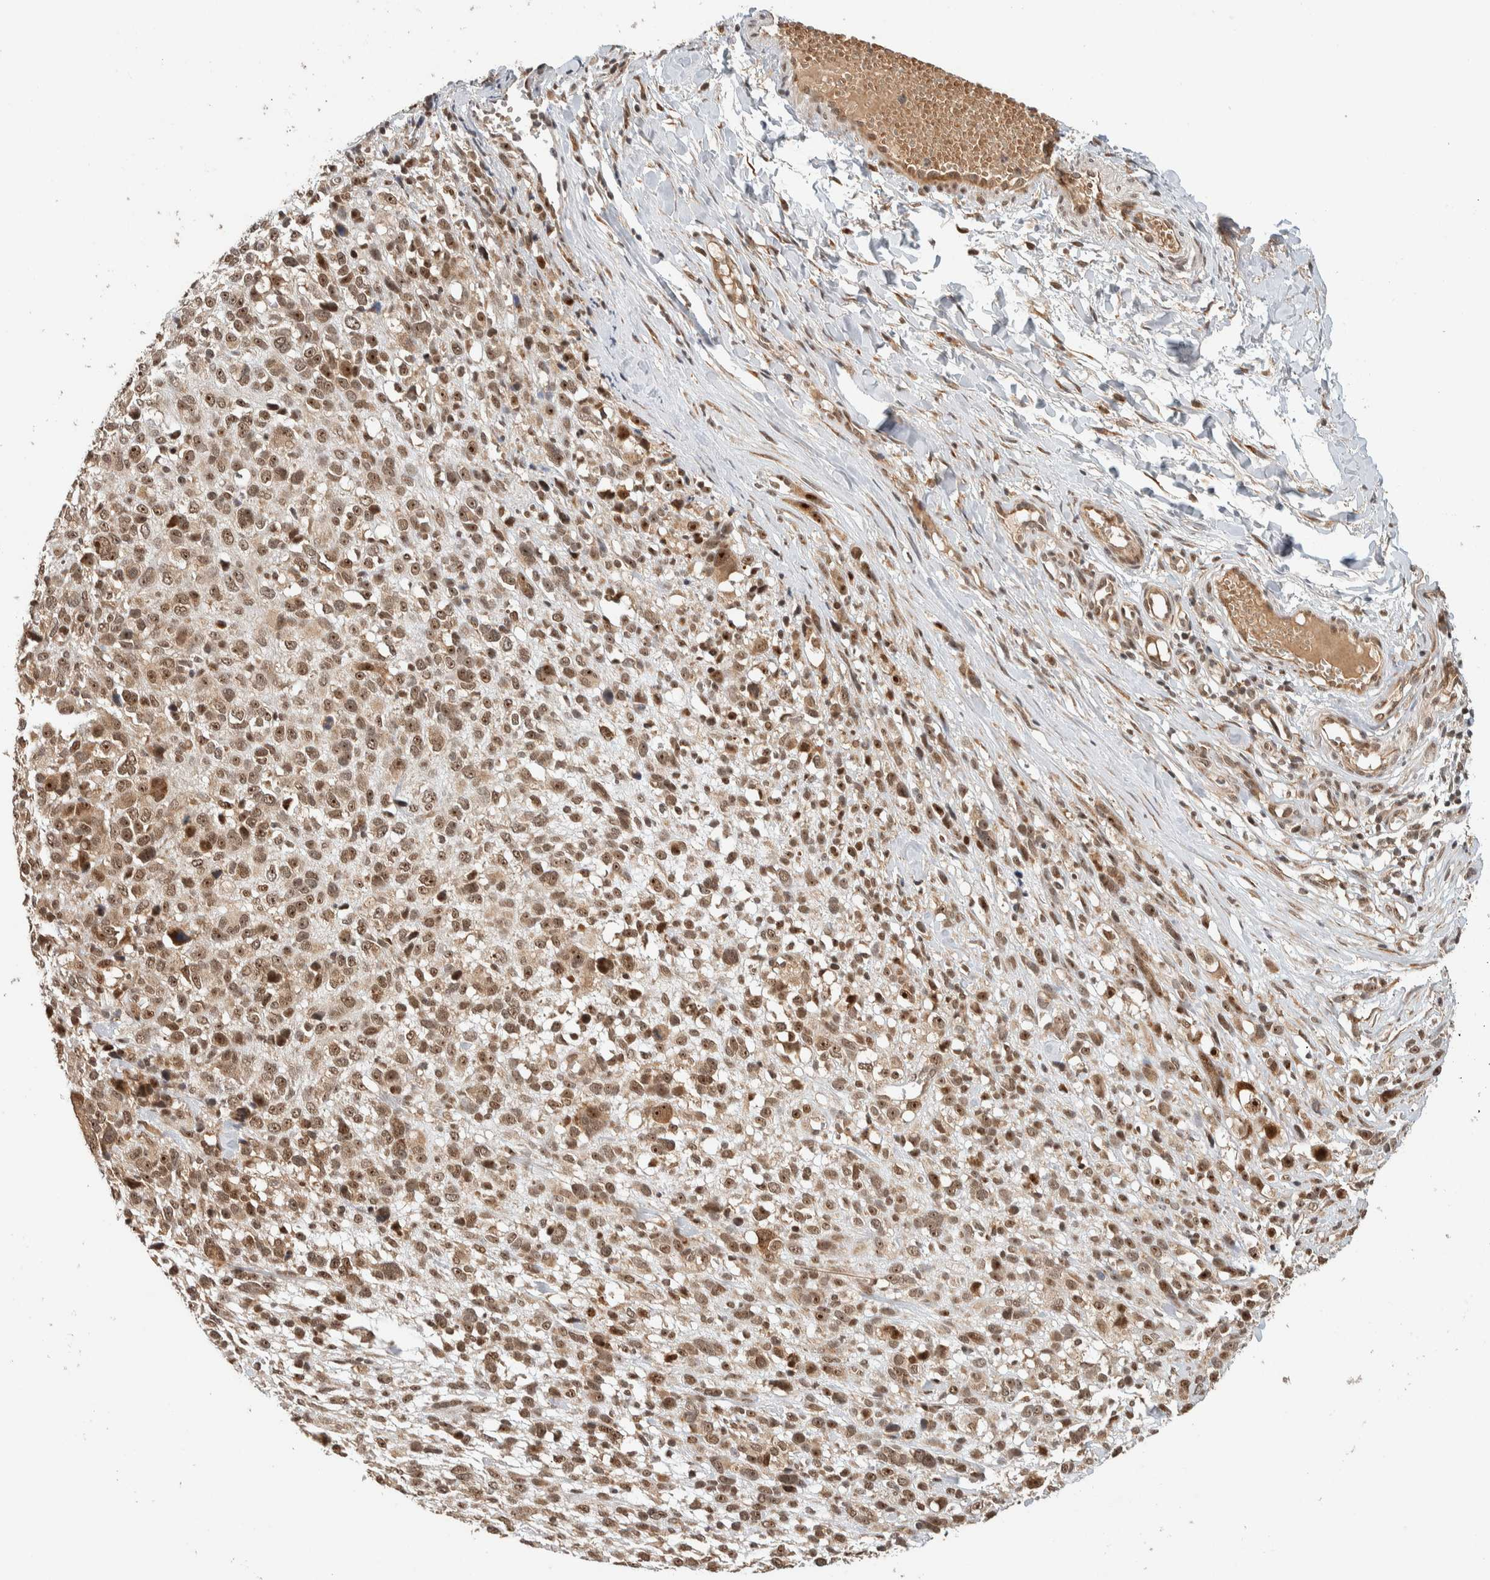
{"staining": {"intensity": "moderate", "quantity": ">75%", "location": "cytoplasmic/membranous,nuclear"}, "tissue": "melanoma", "cell_type": "Tumor cells", "image_type": "cancer", "snomed": [{"axis": "morphology", "description": "Malignant melanoma, NOS"}, {"axis": "topography", "description": "Skin"}], "caption": "Malignant melanoma stained with a brown dye shows moderate cytoplasmic/membranous and nuclear positive staining in approximately >75% of tumor cells.", "gene": "ZBTB2", "patient": {"sex": "female", "age": 55}}